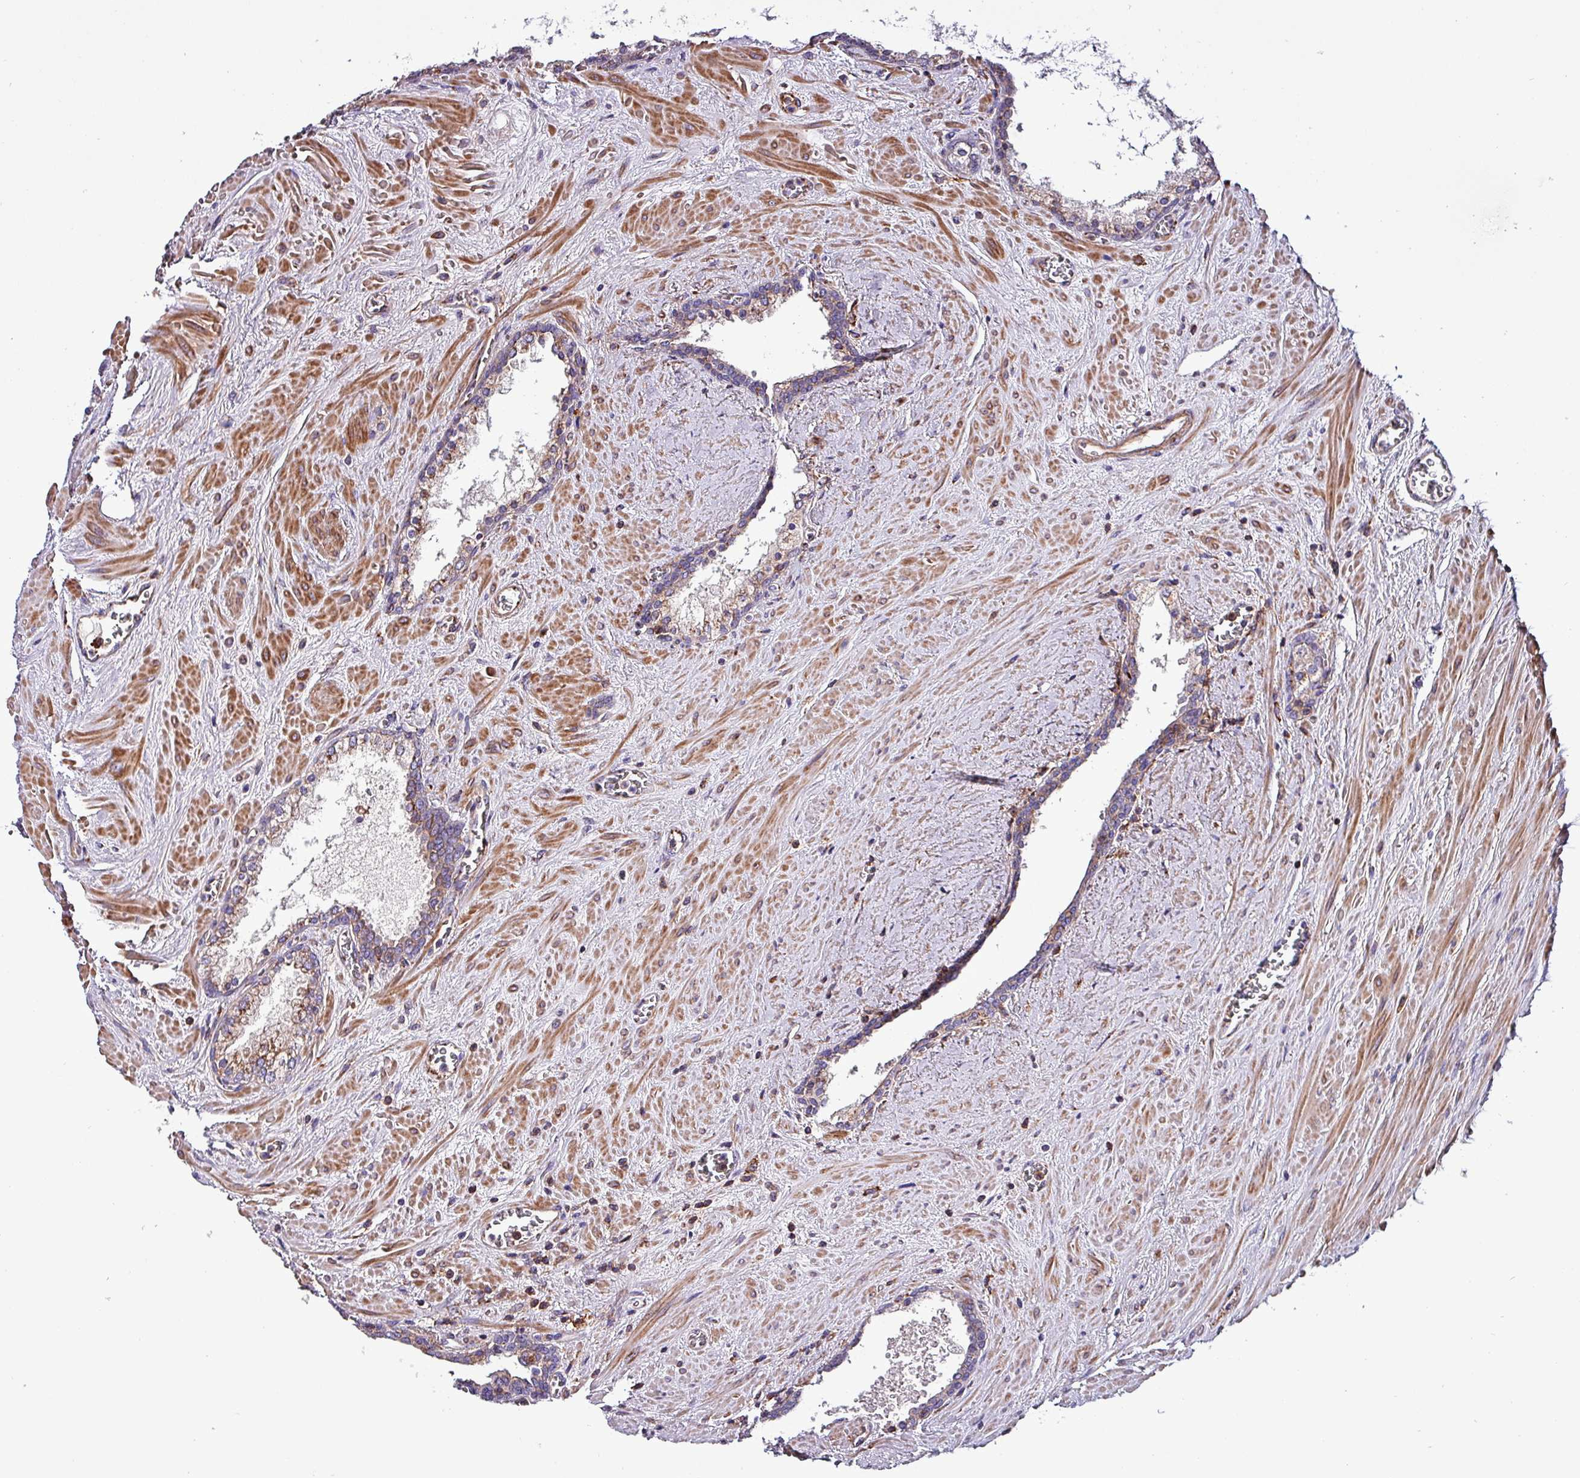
{"staining": {"intensity": "moderate", "quantity": "25%-75%", "location": "cytoplasmic/membranous"}, "tissue": "prostate cancer", "cell_type": "Tumor cells", "image_type": "cancer", "snomed": [{"axis": "morphology", "description": "Adenocarcinoma, High grade"}, {"axis": "topography", "description": "Prostate"}], "caption": "This is a micrograph of immunohistochemistry (IHC) staining of high-grade adenocarcinoma (prostate), which shows moderate expression in the cytoplasmic/membranous of tumor cells.", "gene": "VAMP4", "patient": {"sex": "male", "age": 64}}